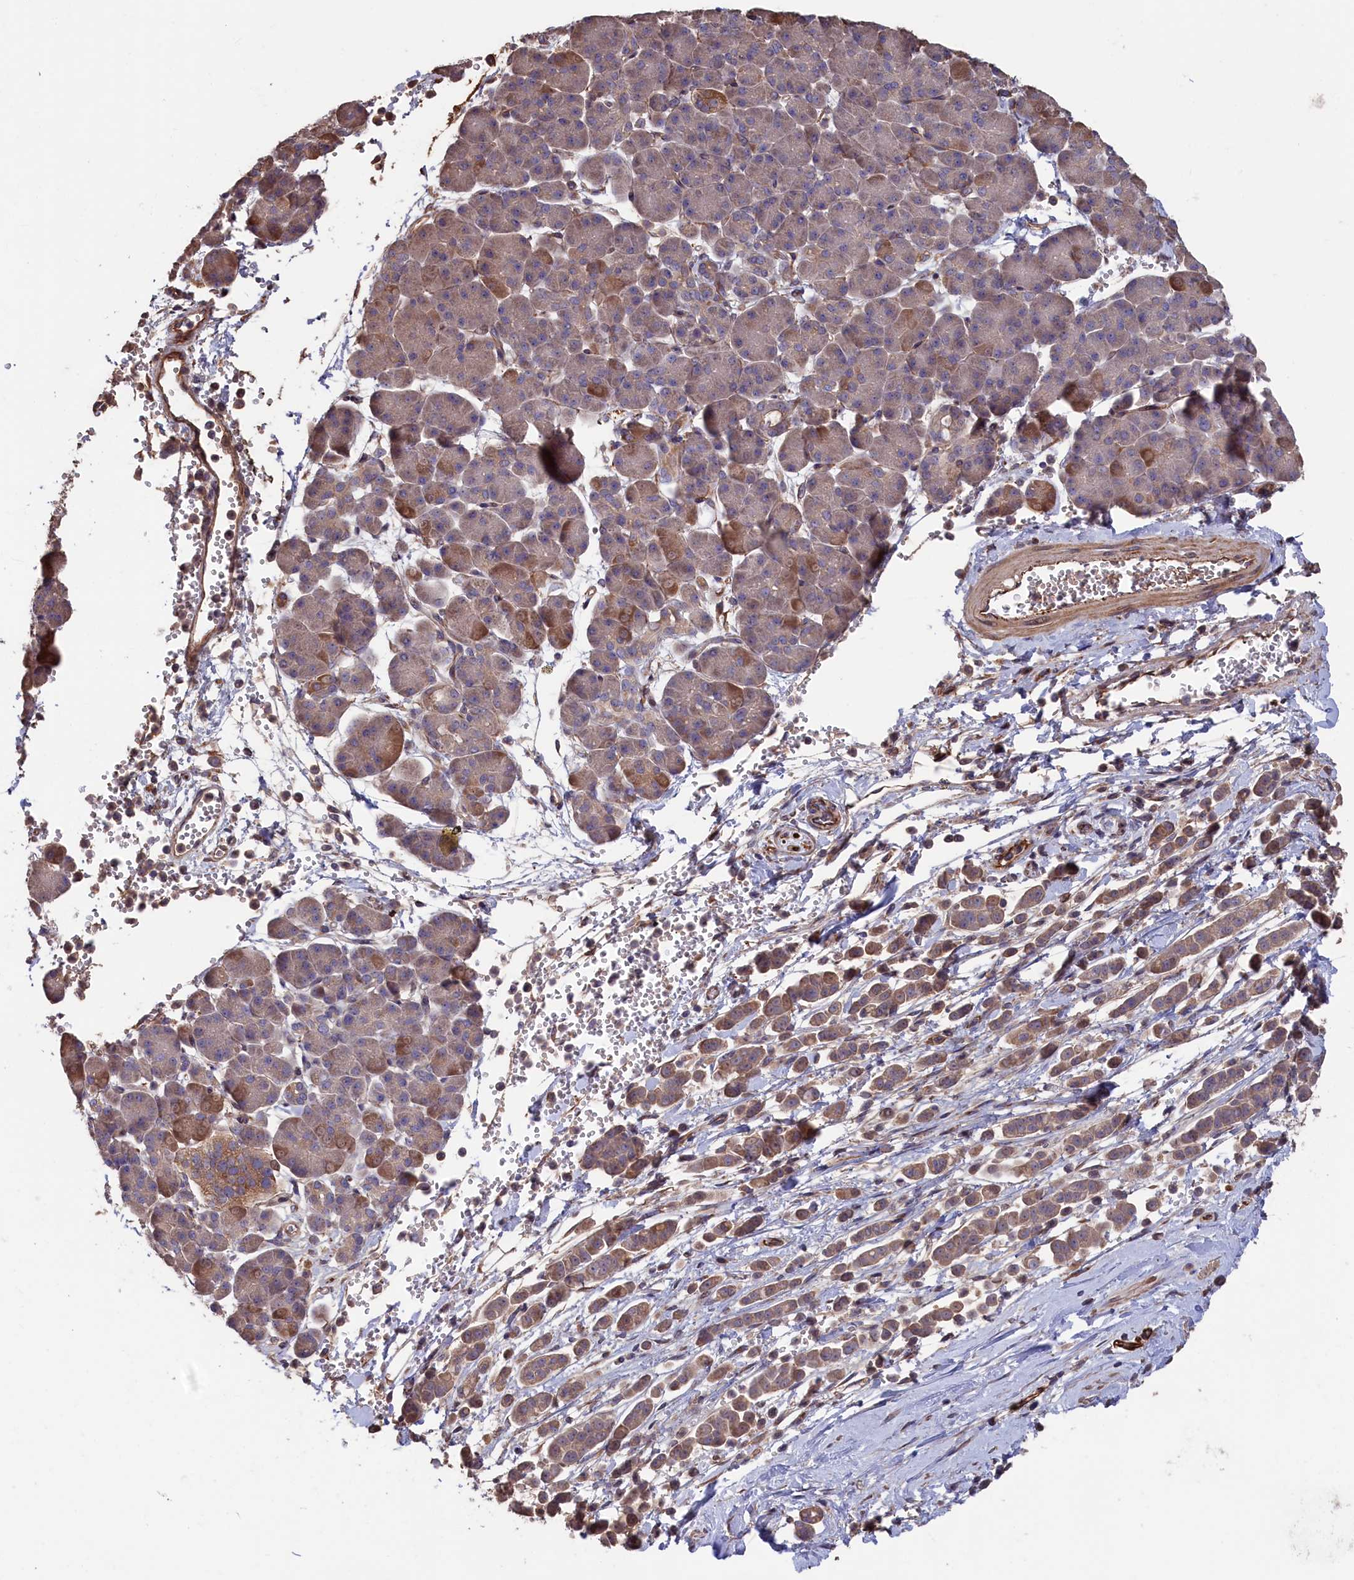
{"staining": {"intensity": "weak", "quantity": ">75%", "location": "cytoplasmic/membranous"}, "tissue": "pancreatic cancer", "cell_type": "Tumor cells", "image_type": "cancer", "snomed": [{"axis": "morphology", "description": "Normal tissue, NOS"}, {"axis": "morphology", "description": "Adenocarcinoma, NOS"}, {"axis": "topography", "description": "Pancreas"}], "caption": "A histopathology image of human pancreatic cancer (adenocarcinoma) stained for a protein exhibits weak cytoplasmic/membranous brown staining in tumor cells.", "gene": "GREB1L", "patient": {"sex": "female", "age": 64}}